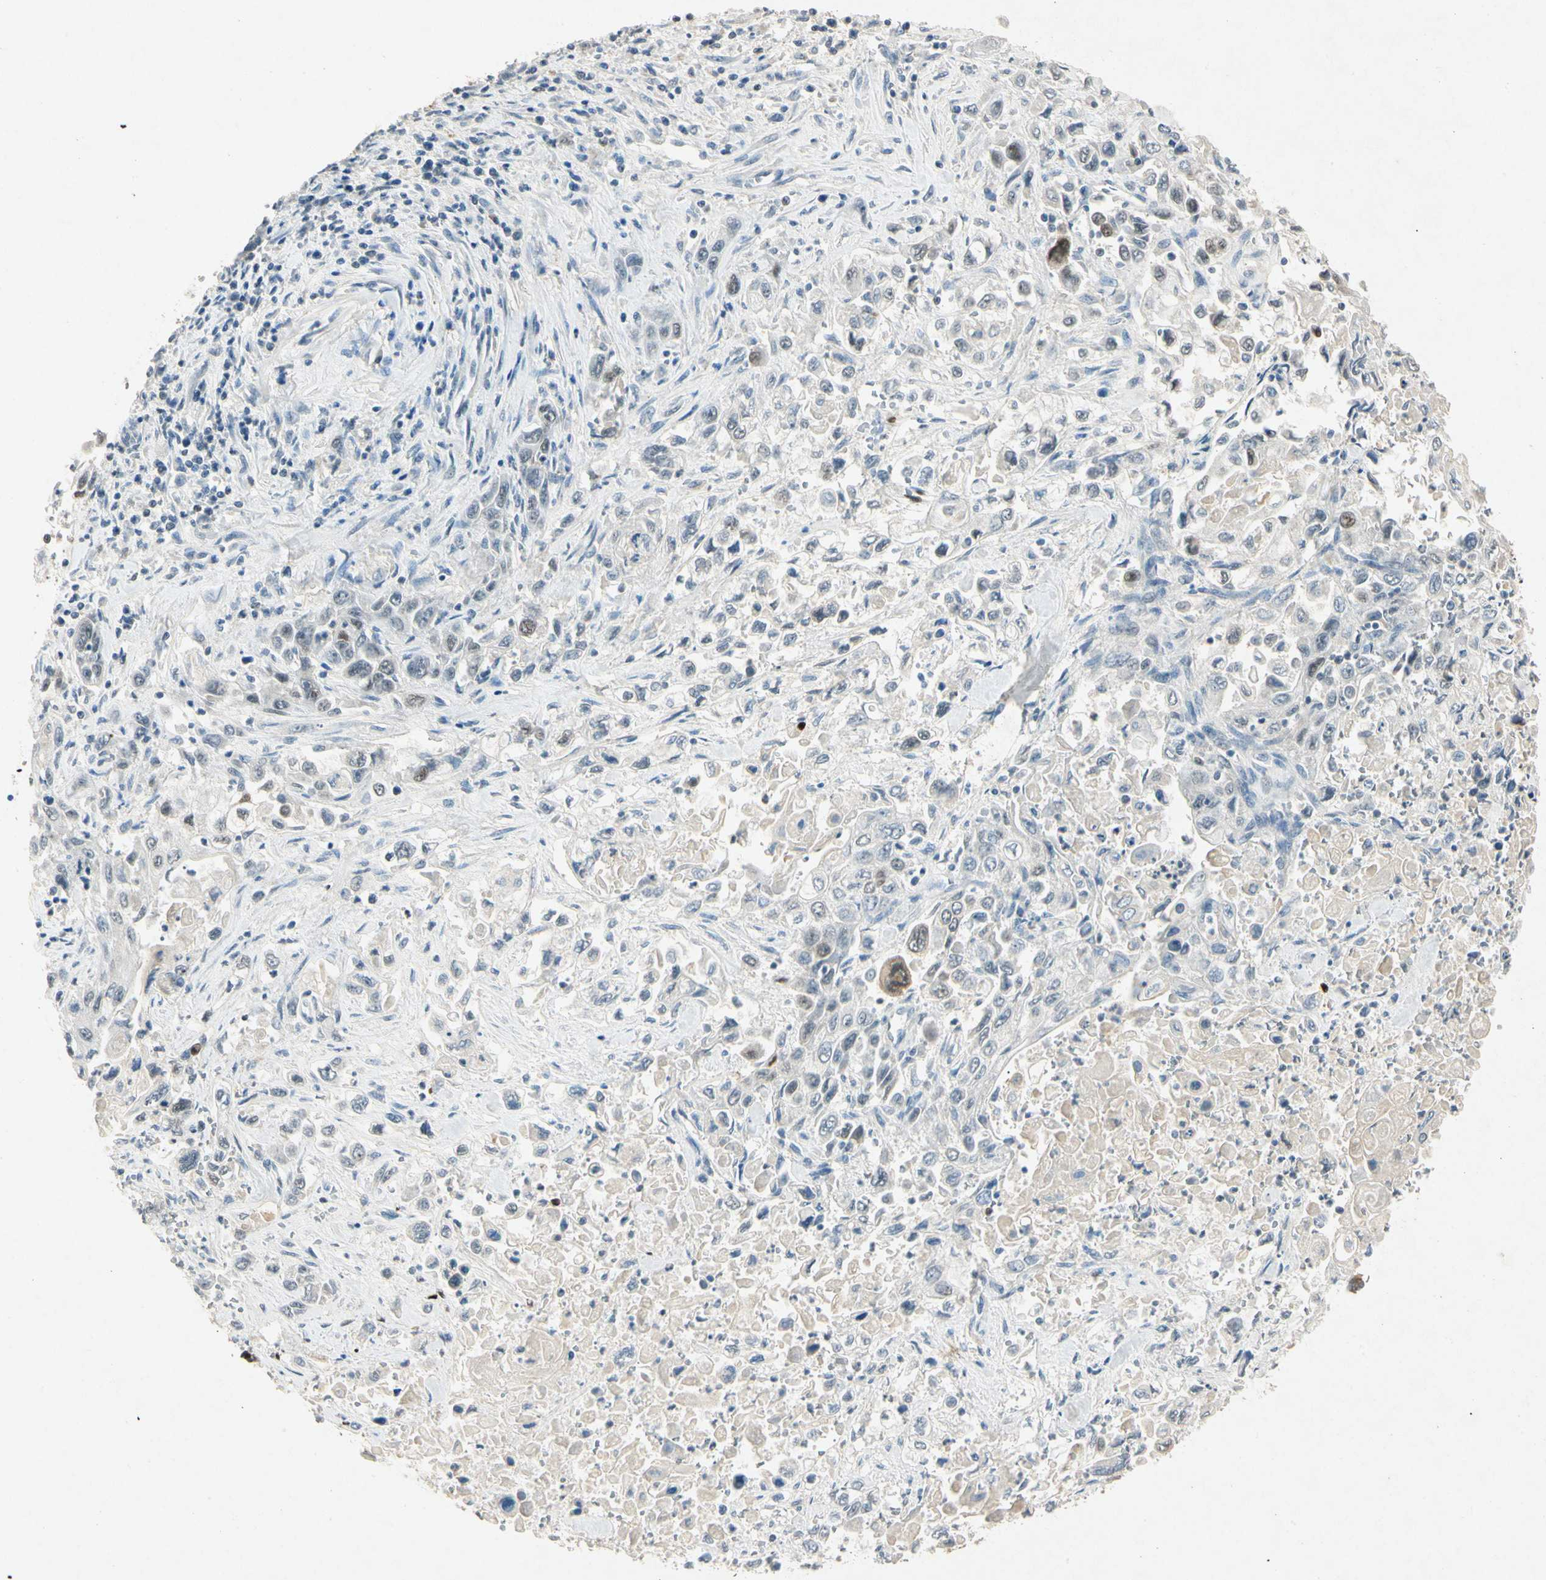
{"staining": {"intensity": "weak", "quantity": "<25%", "location": "cytoplasmic/membranous"}, "tissue": "pancreatic cancer", "cell_type": "Tumor cells", "image_type": "cancer", "snomed": [{"axis": "morphology", "description": "Adenocarcinoma, NOS"}, {"axis": "topography", "description": "Pancreas"}], "caption": "Pancreatic cancer stained for a protein using immunohistochemistry demonstrates no positivity tumor cells.", "gene": "HSPA1B", "patient": {"sex": "male", "age": 70}}